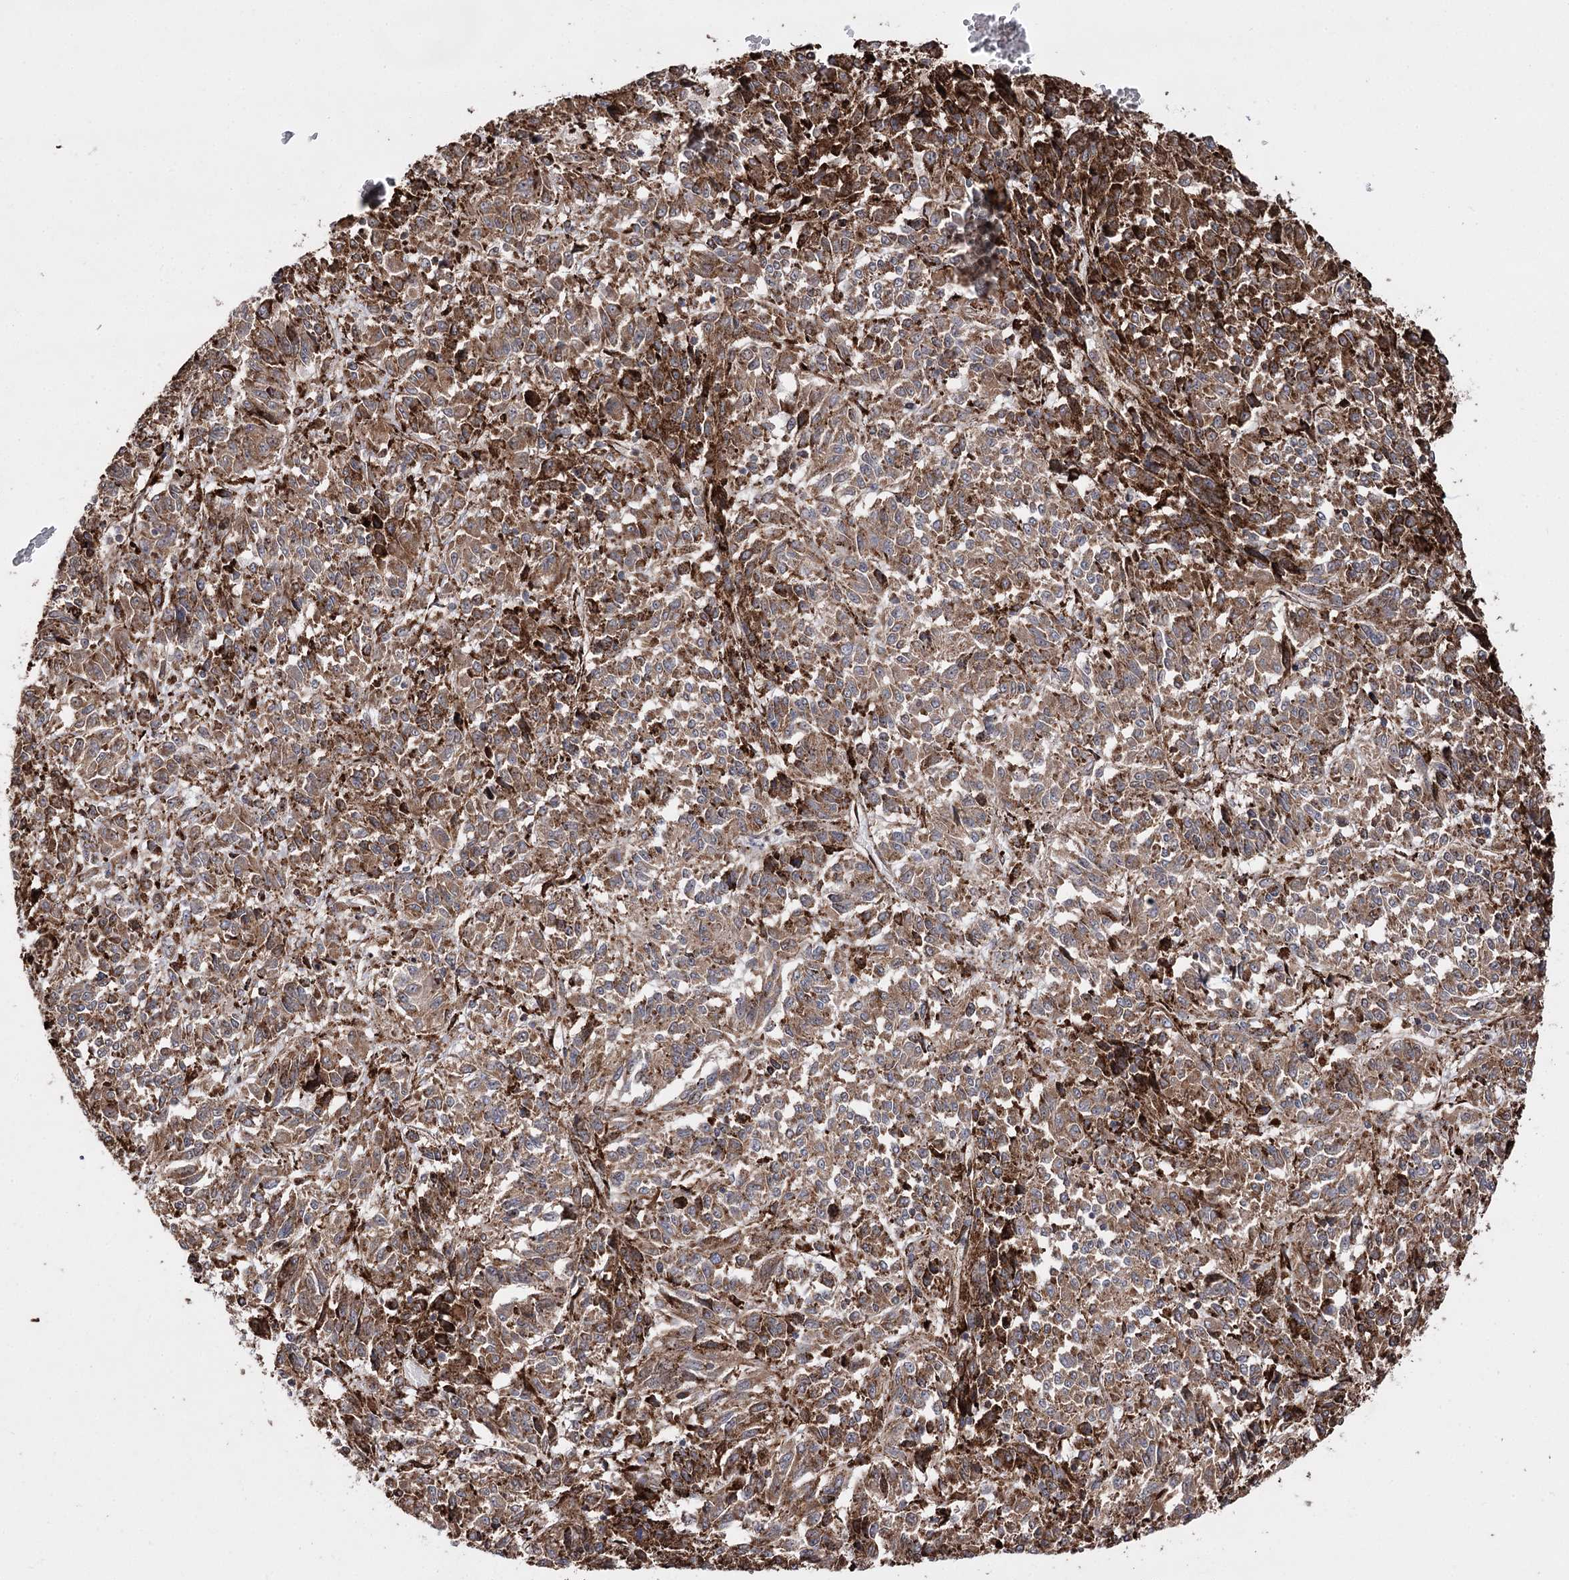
{"staining": {"intensity": "moderate", "quantity": ">75%", "location": "cytoplasmic/membranous"}, "tissue": "melanoma", "cell_type": "Tumor cells", "image_type": "cancer", "snomed": [{"axis": "morphology", "description": "Malignant melanoma, Metastatic site"}, {"axis": "topography", "description": "Lung"}], "caption": "IHC of melanoma exhibits medium levels of moderate cytoplasmic/membranous staining in approximately >75% of tumor cells.", "gene": "FANCL", "patient": {"sex": "male", "age": 64}}